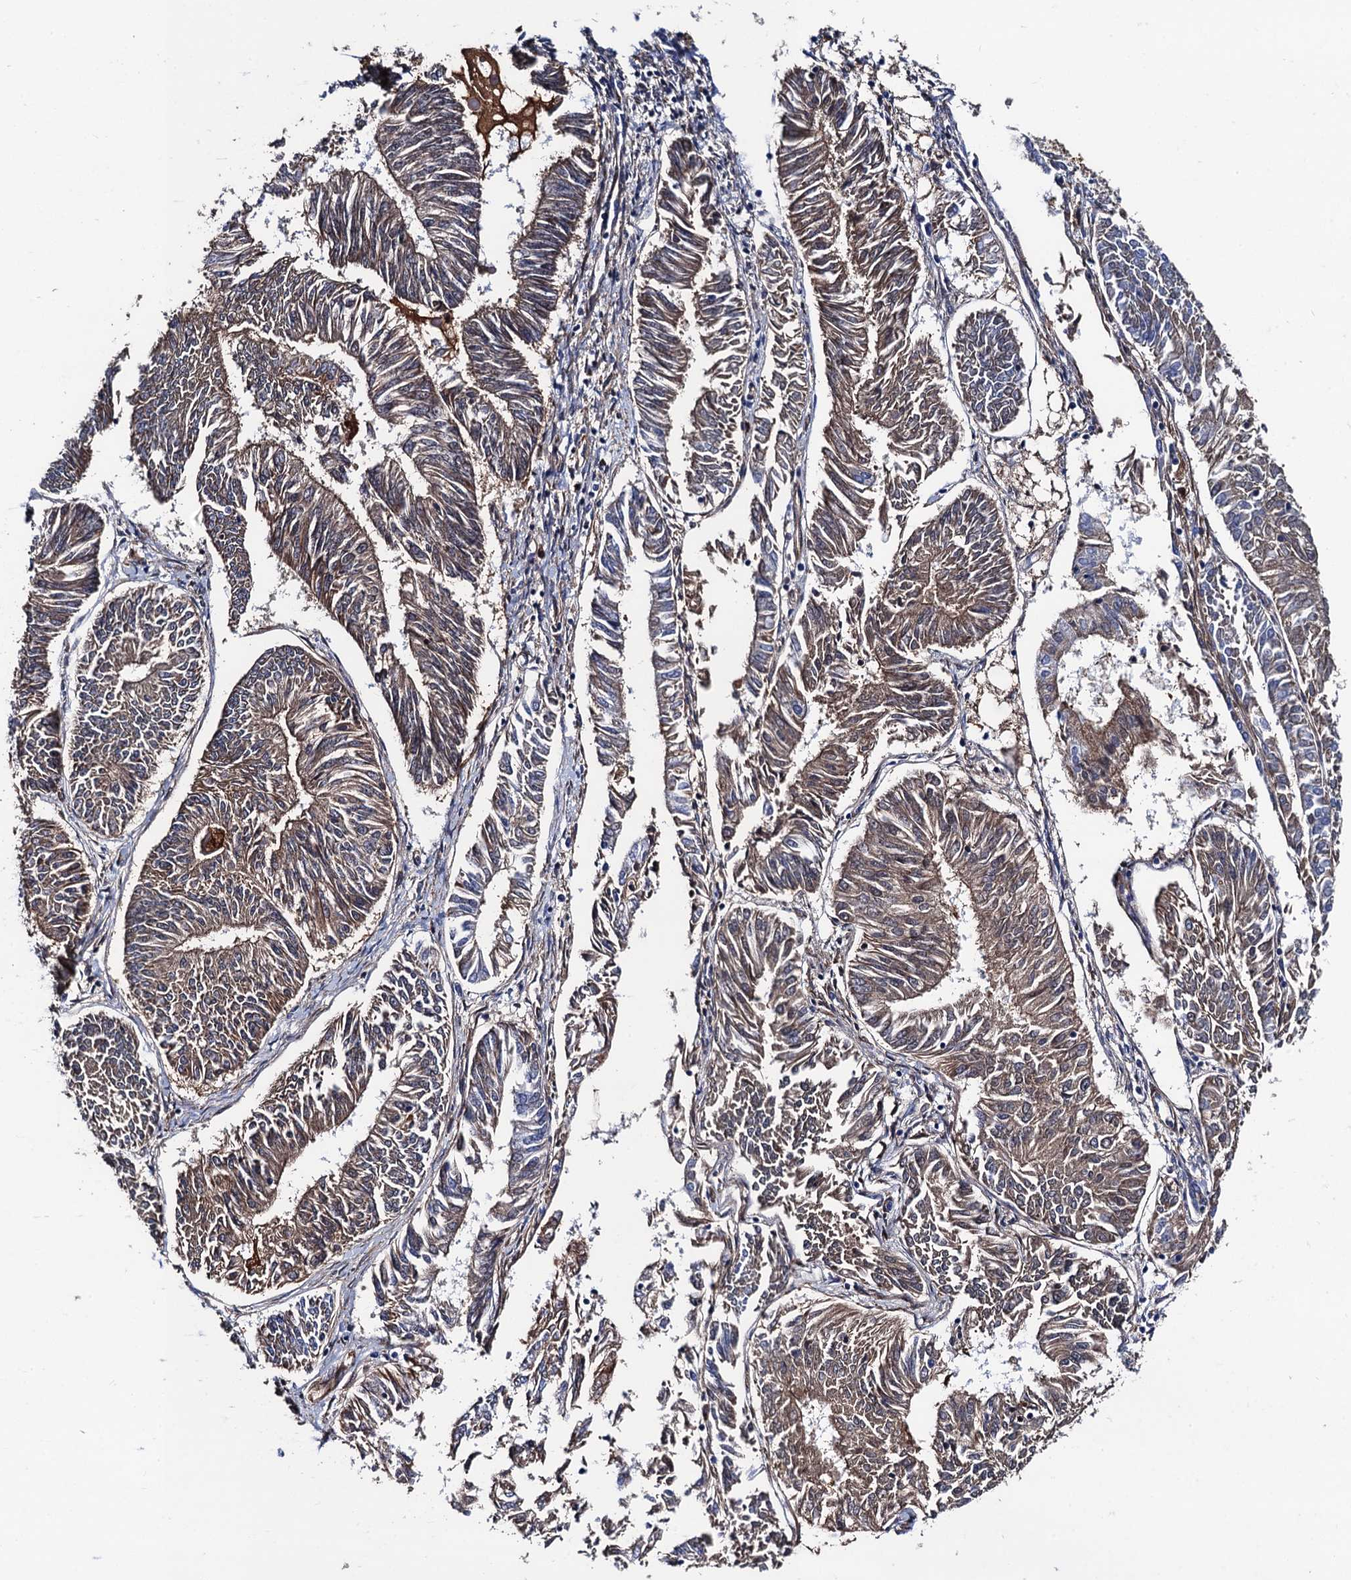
{"staining": {"intensity": "moderate", "quantity": ">75%", "location": "cytoplasmic/membranous"}, "tissue": "endometrial cancer", "cell_type": "Tumor cells", "image_type": "cancer", "snomed": [{"axis": "morphology", "description": "Adenocarcinoma, NOS"}, {"axis": "topography", "description": "Endometrium"}], "caption": "Endometrial cancer stained with immunohistochemistry exhibits moderate cytoplasmic/membranous expression in approximately >75% of tumor cells.", "gene": "FREM3", "patient": {"sex": "female", "age": 58}}